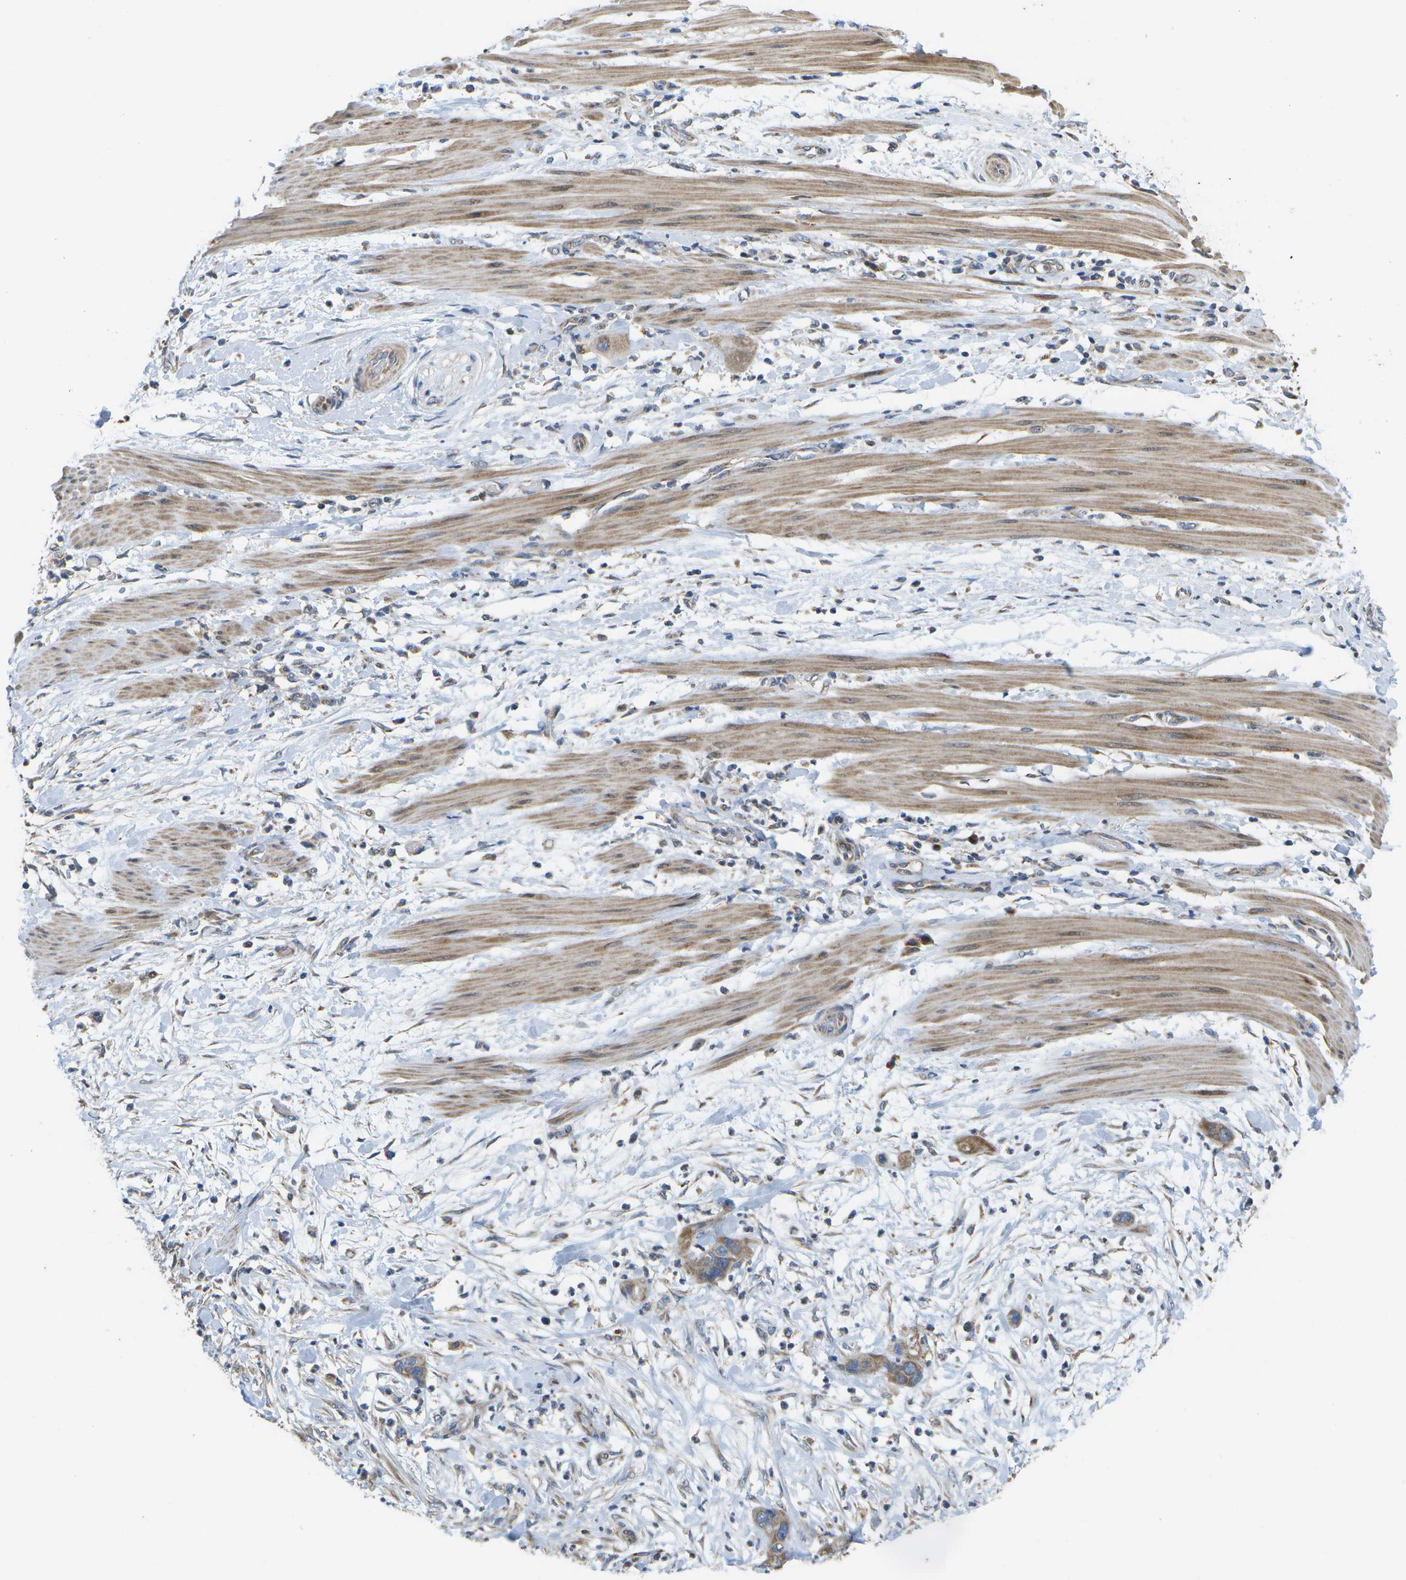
{"staining": {"intensity": "moderate", "quantity": ">75%", "location": "cytoplasmic/membranous,nuclear"}, "tissue": "pancreatic cancer", "cell_type": "Tumor cells", "image_type": "cancer", "snomed": [{"axis": "morphology", "description": "Adenocarcinoma, NOS"}, {"axis": "topography", "description": "Pancreas"}], "caption": "Immunohistochemistry (IHC) histopathology image of neoplastic tissue: human pancreatic cancer (adenocarcinoma) stained using immunohistochemistry exhibits medium levels of moderate protein expression localized specifically in the cytoplasmic/membranous and nuclear of tumor cells, appearing as a cytoplasmic/membranous and nuclear brown color.", "gene": "HADHA", "patient": {"sex": "female", "age": 71}}